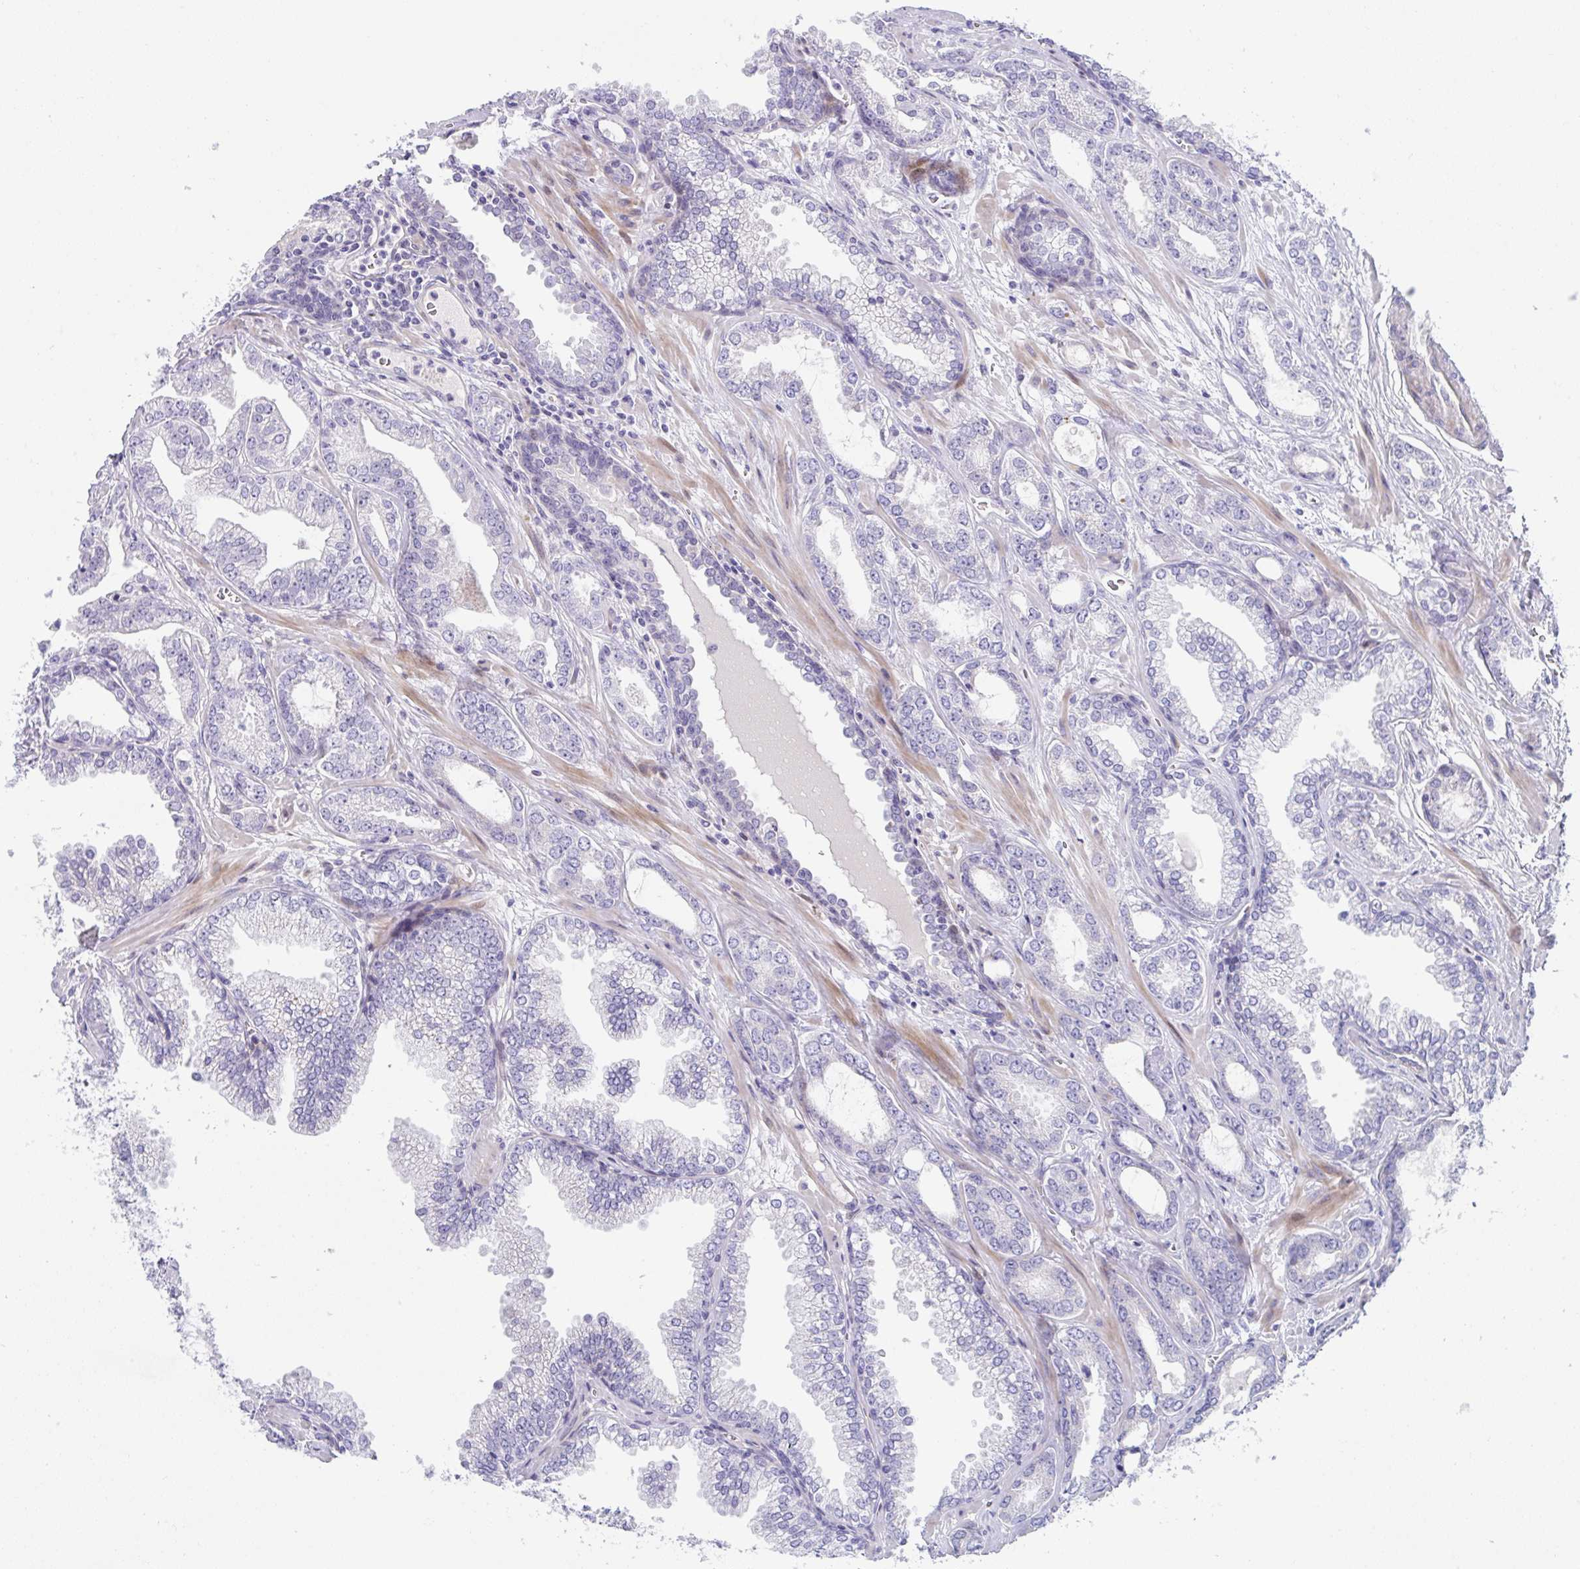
{"staining": {"intensity": "negative", "quantity": "none", "location": "none"}, "tissue": "prostate cancer", "cell_type": "Tumor cells", "image_type": "cancer", "snomed": [{"axis": "morphology", "description": "Adenocarcinoma, Medium grade"}, {"axis": "topography", "description": "Prostate"}], "caption": "Photomicrograph shows no significant protein staining in tumor cells of prostate adenocarcinoma (medium-grade).", "gene": "ZNF713", "patient": {"sex": "male", "age": 57}}